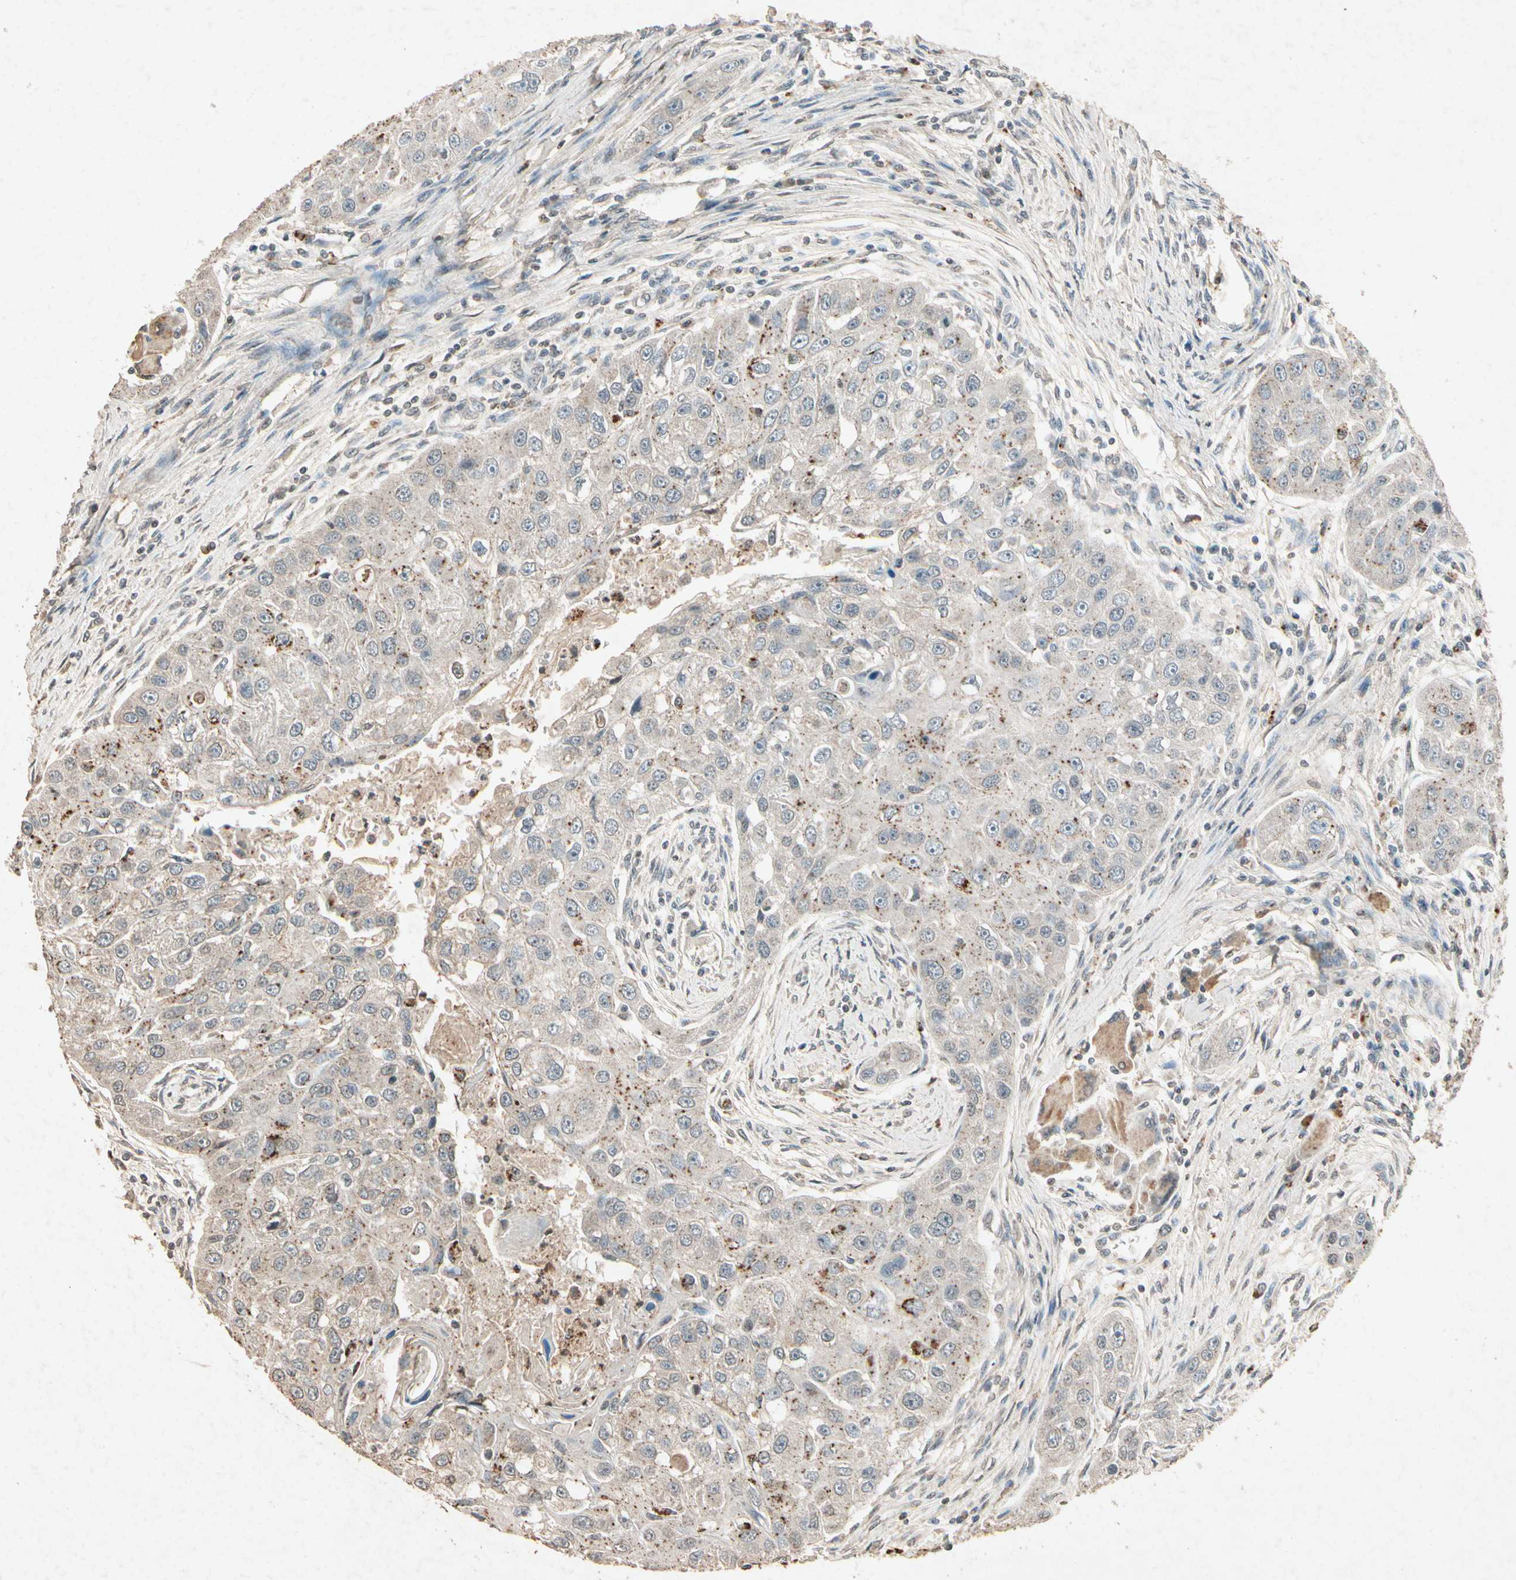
{"staining": {"intensity": "weak", "quantity": "25%-75%", "location": "cytoplasmic/membranous"}, "tissue": "head and neck cancer", "cell_type": "Tumor cells", "image_type": "cancer", "snomed": [{"axis": "morphology", "description": "Normal tissue, NOS"}, {"axis": "morphology", "description": "Squamous cell carcinoma, NOS"}, {"axis": "topography", "description": "Skeletal muscle"}, {"axis": "topography", "description": "Head-Neck"}], "caption": "High-magnification brightfield microscopy of squamous cell carcinoma (head and neck) stained with DAB (3,3'-diaminobenzidine) (brown) and counterstained with hematoxylin (blue). tumor cells exhibit weak cytoplasmic/membranous positivity is appreciated in approximately25%-75% of cells. The staining was performed using DAB to visualize the protein expression in brown, while the nuclei were stained in blue with hematoxylin (Magnification: 20x).", "gene": "GC", "patient": {"sex": "male", "age": 51}}